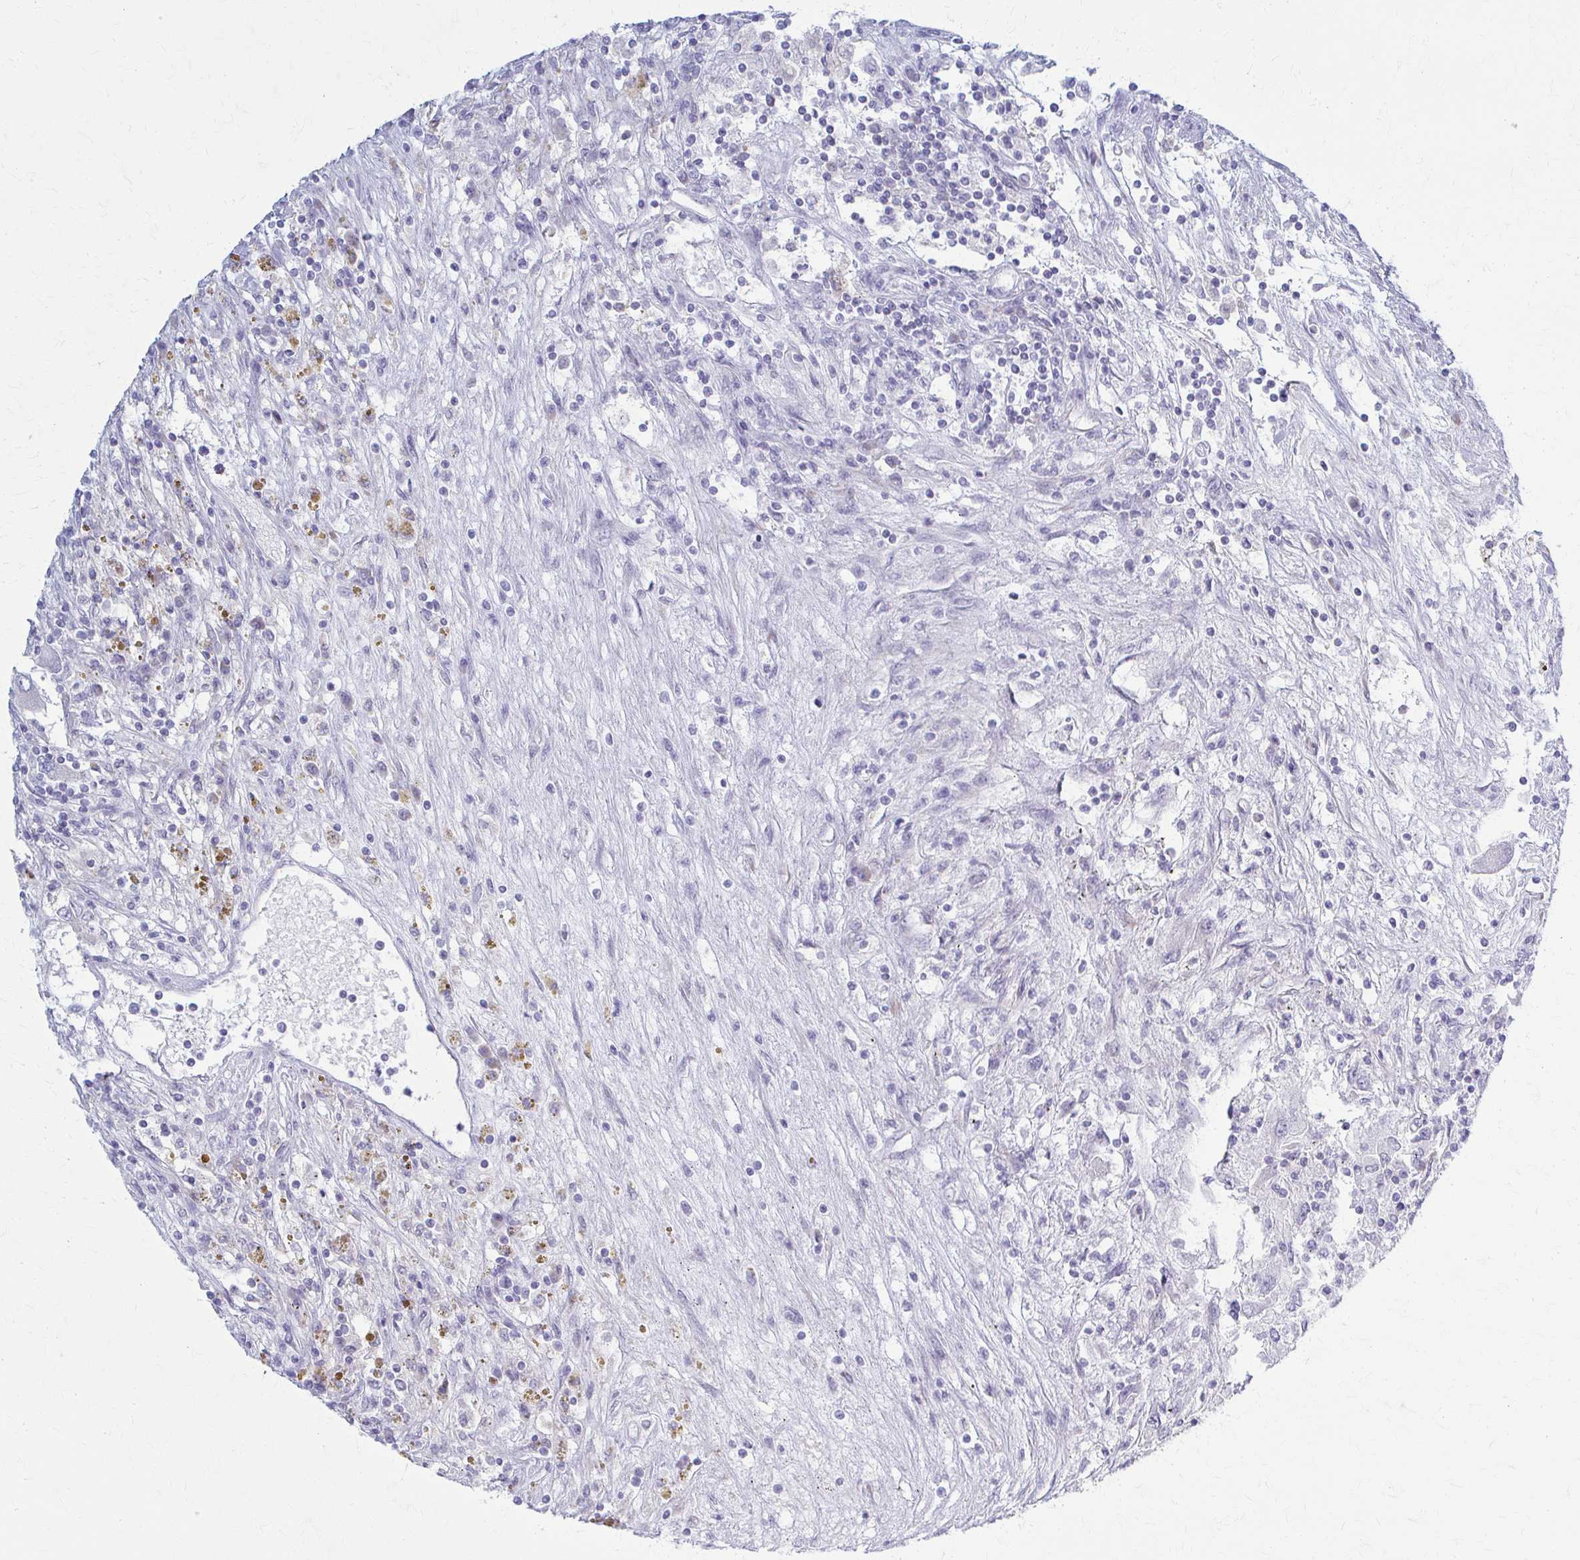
{"staining": {"intensity": "negative", "quantity": "none", "location": "none"}, "tissue": "renal cancer", "cell_type": "Tumor cells", "image_type": "cancer", "snomed": [{"axis": "morphology", "description": "Adenocarcinoma, NOS"}, {"axis": "topography", "description": "Kidney"}], "caption": "Immunohistochemistry image of human renal cancer (adenocarcinoma) stained for a protein (brown), which displays no staining in tumor cells.", "gene": "PRKRA", "patient": {"sex": "female", "age": 67}}